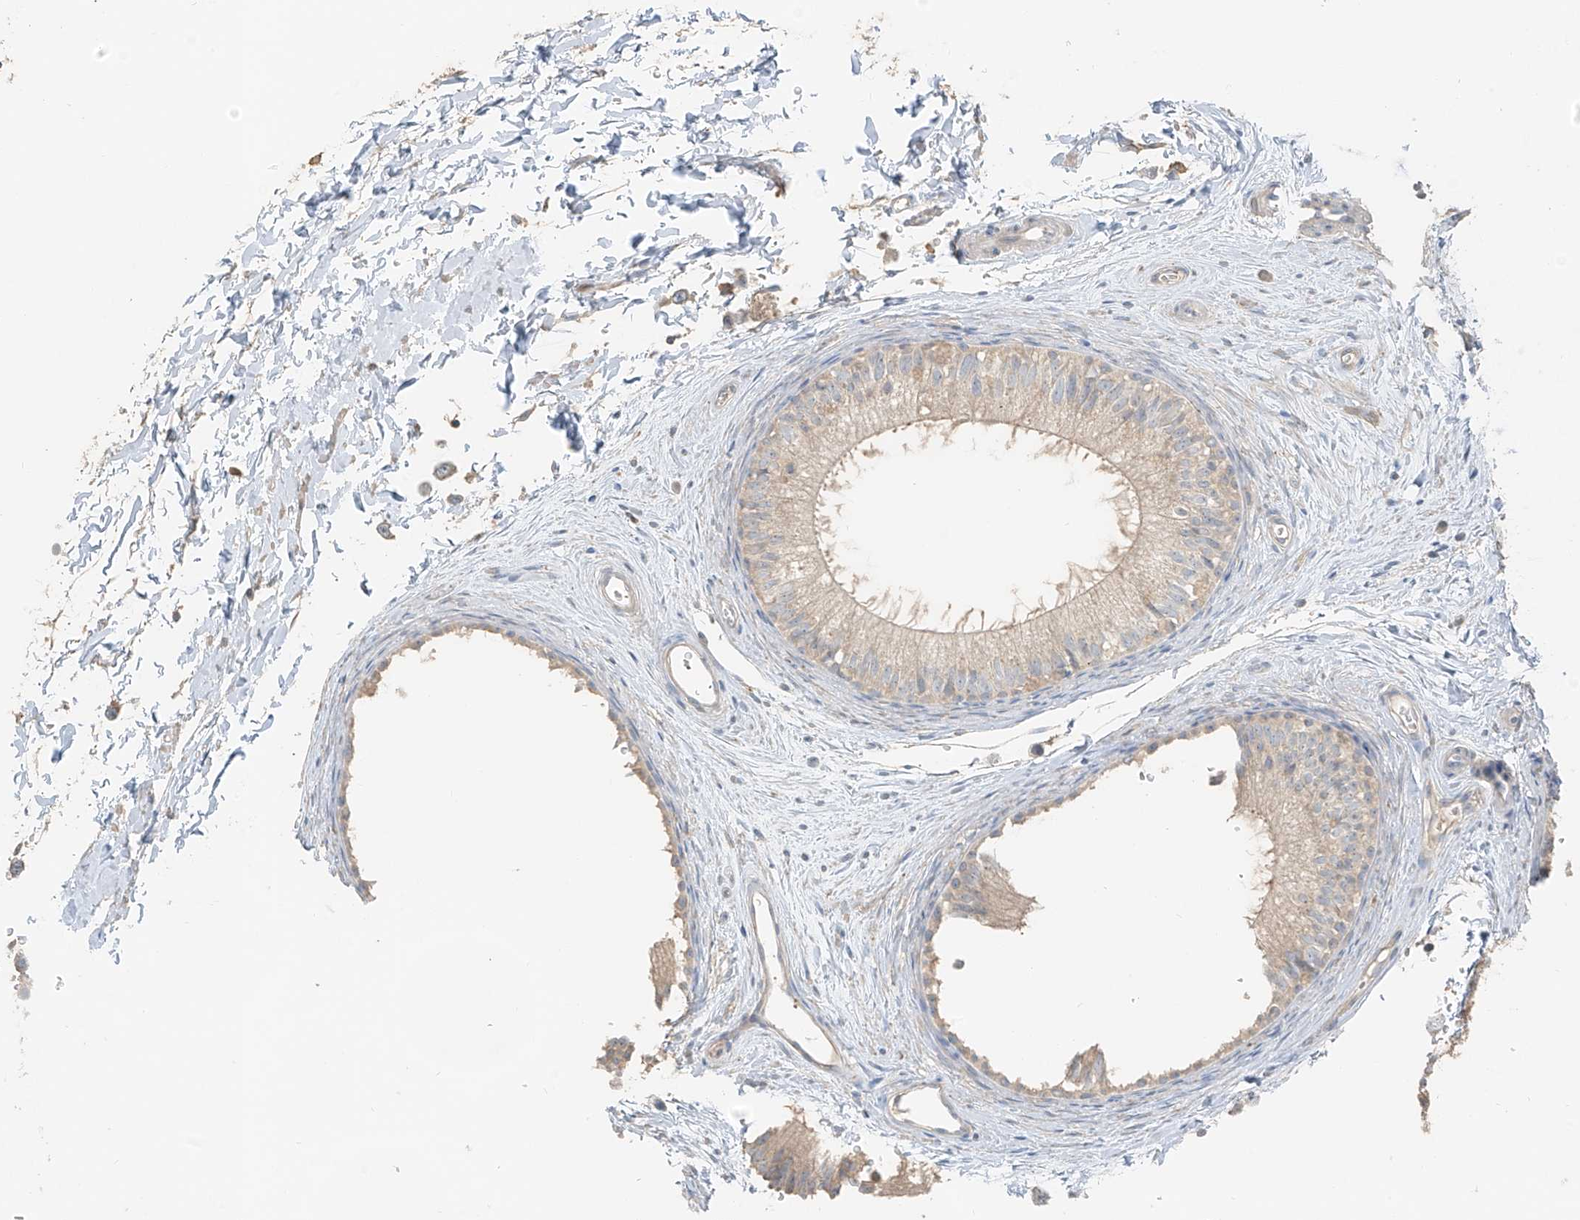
{"staining": {"intensity": "moderate", "quantity": "25%-75%", "location": "cytoplasmic/membranous"}, "tissue": "epididymis", "cell_type": "Glandular cells", "image_type": "normal", "snomed": [{"axis": "morphology", "description": "Normal tissue, NOS"}, {"axis": "topography", "description": "Epididymis"}], "caption": "IHC photomicrograph of normal epididymis: epididymis stained using immunohistochemistry (IHC) reveals medium levels of moderate protein expression localized specifically in the cytoplasmic/membranous of glandular cells, appearing as a cytoplasmic/membranous brown color.", "gene": "RFTN2", "patient": {"sex": "male", "age": 34}}